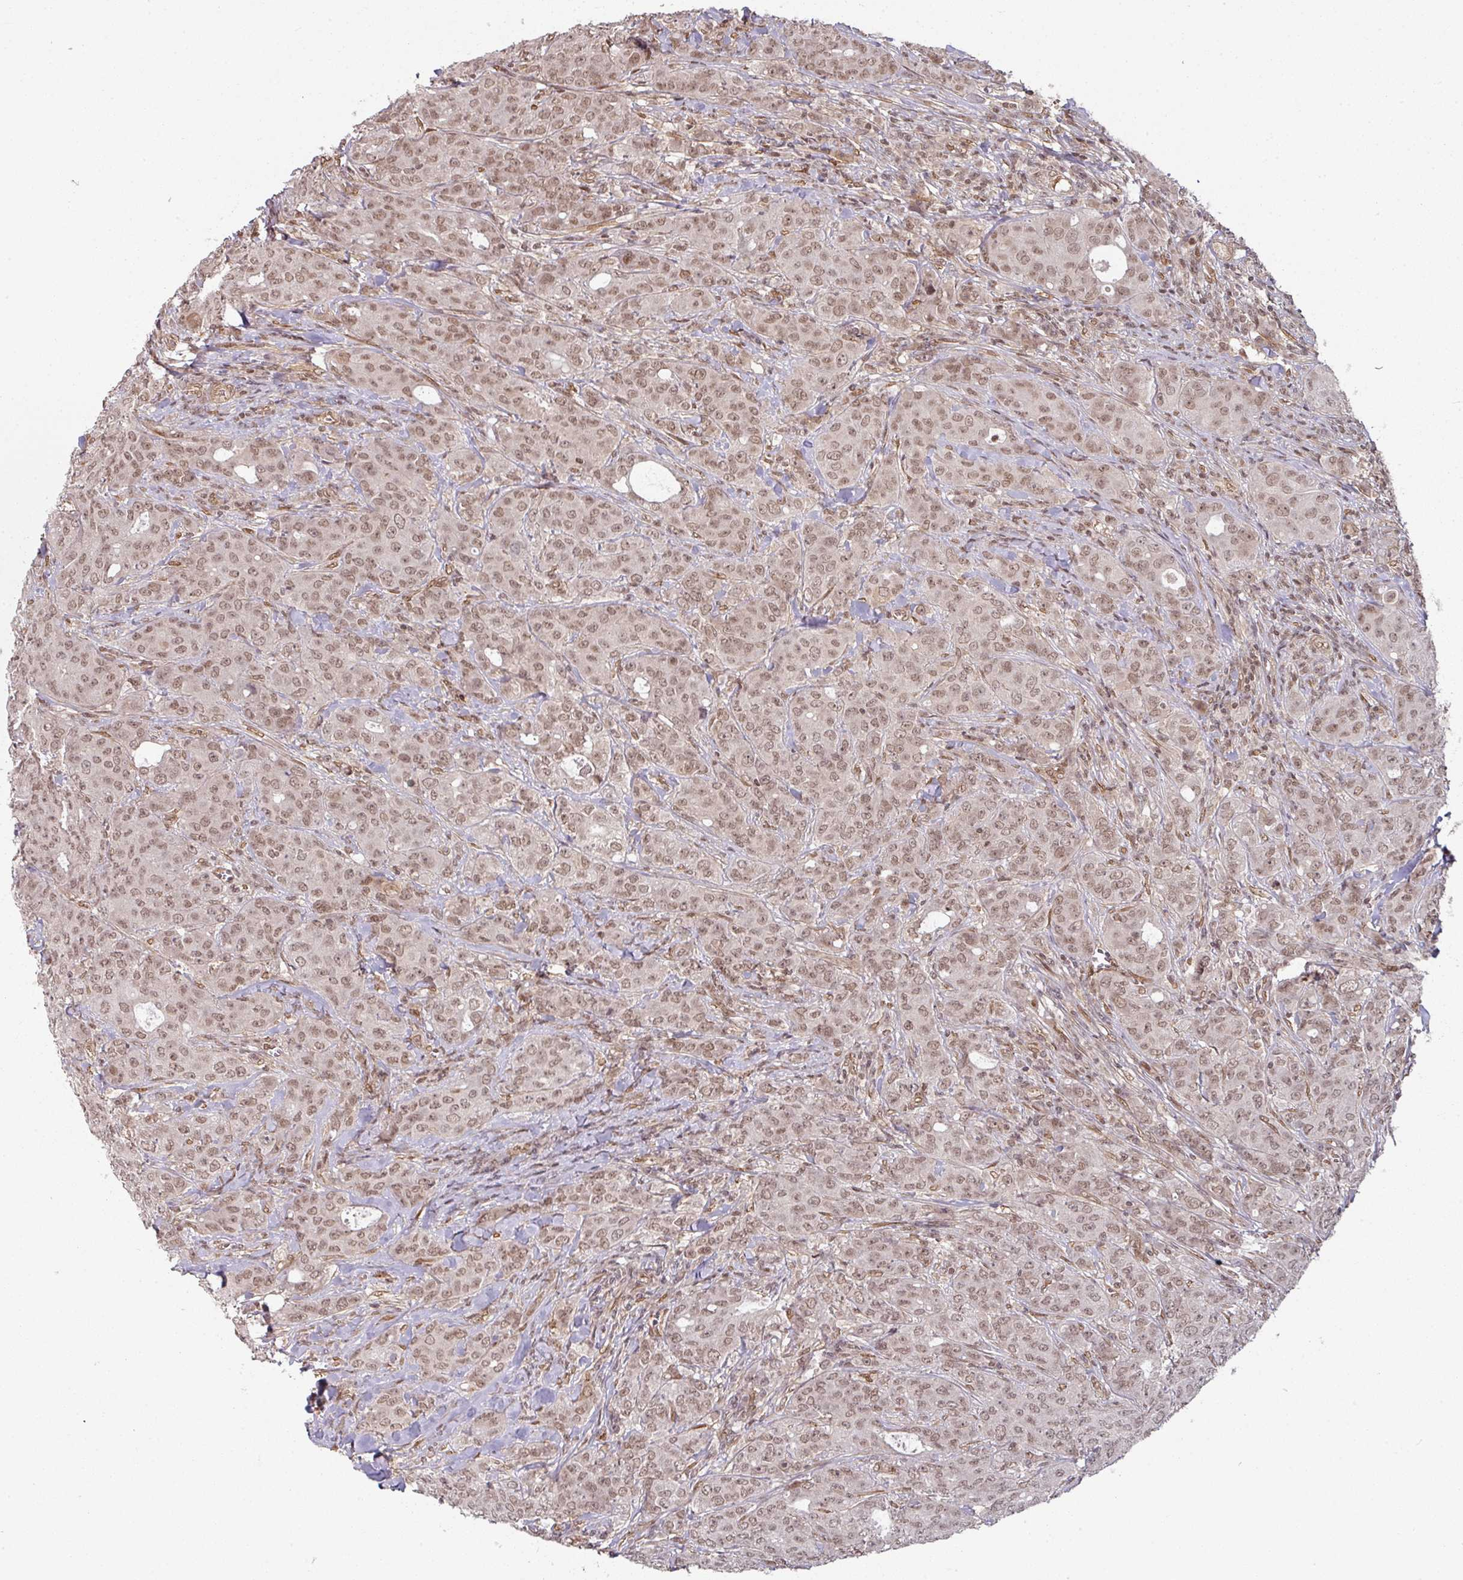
{"staining": {"intensity": "moderate", "quantity": ">75%", "location": "nuclear"}, "tissue": "breast cancer", "cell_type": "Tumor cells", "image_type": "cancer", "snomed": [{"axis": "morphology", "description": "Duct carcinoma"}, {"axis": "topography", "description": "Breast"}], "caption": "Immunohistochemical staining of breast invasive ductal carcinoma shows medium levels of moderate nuclear protein positivity in about >75% of tumor cells.", "gene": "SIK3", "patient": {"sex": "female", "age": 43}}